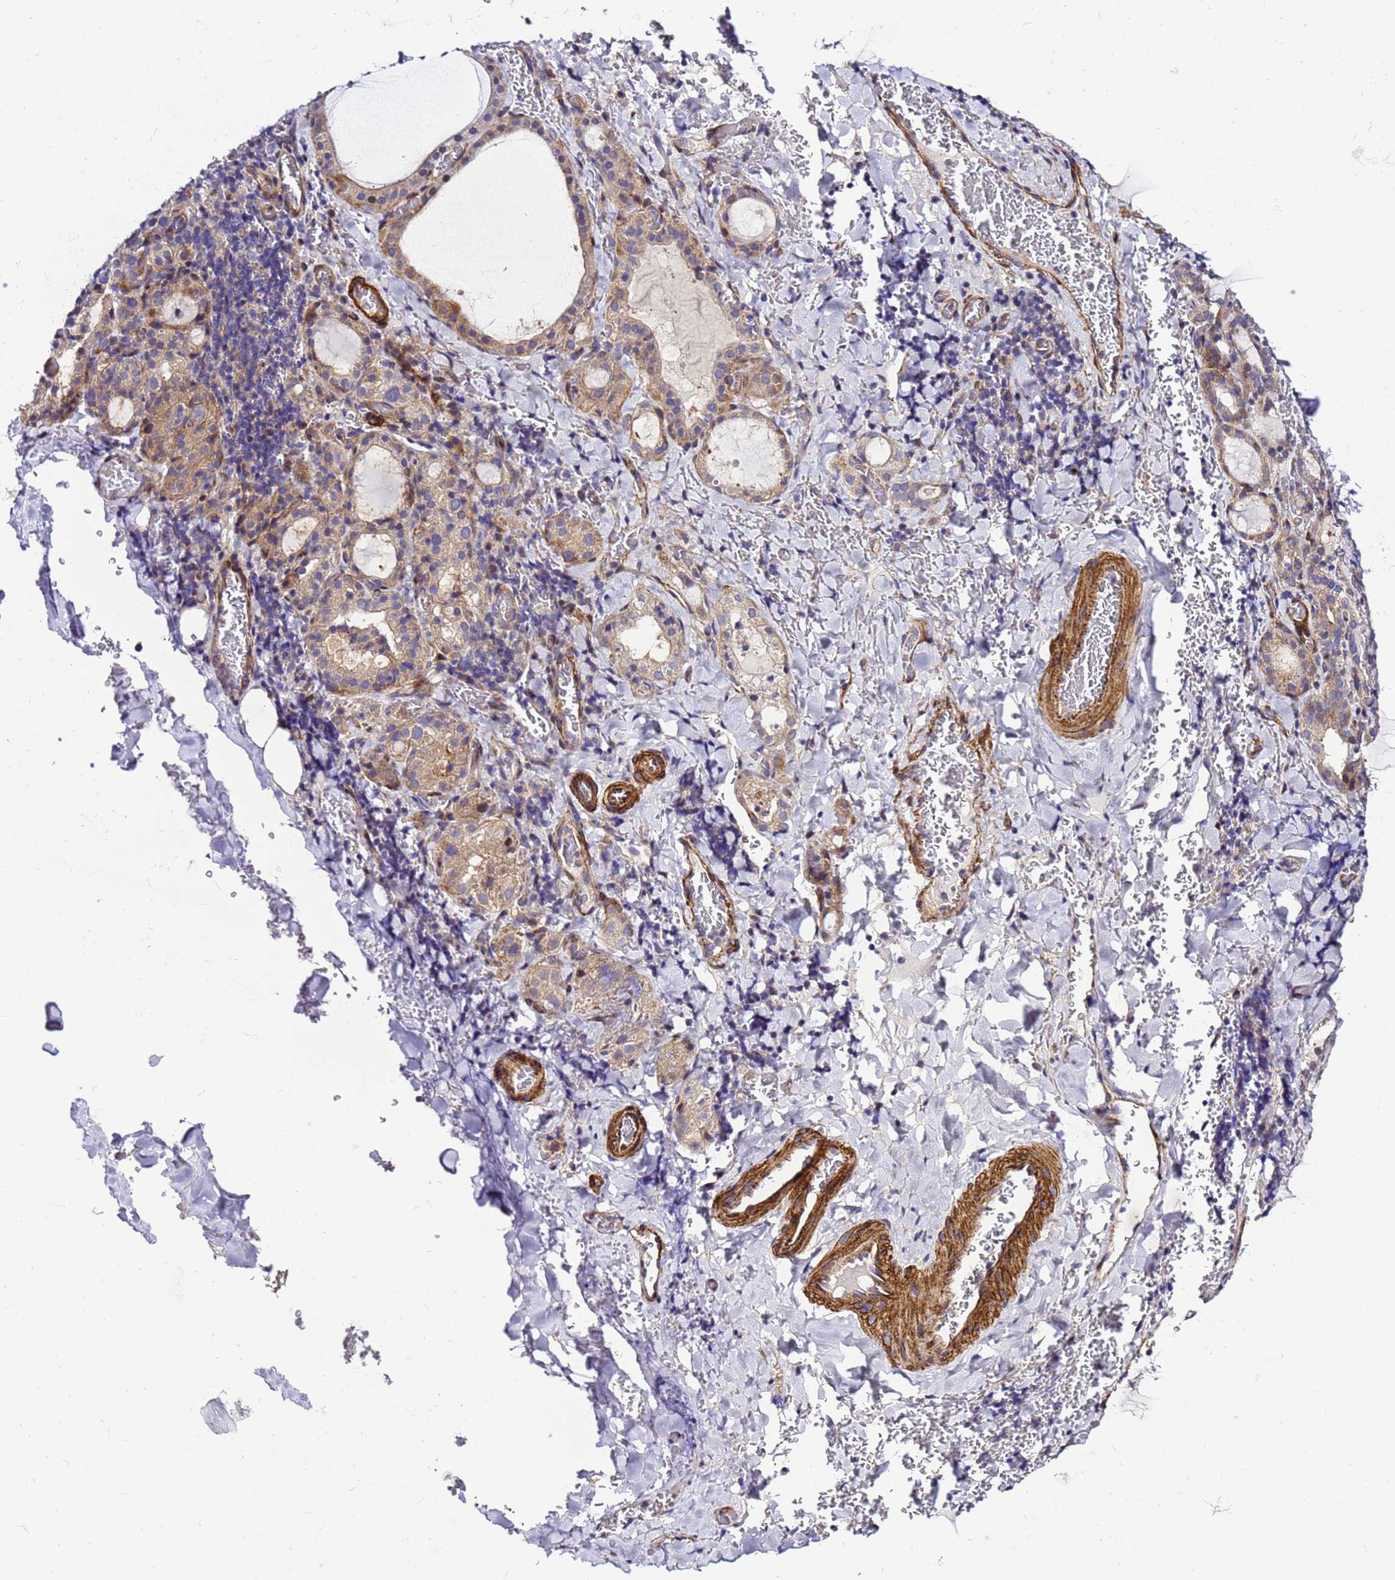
{"staining": {"intensity": "moderate", "quantity": ">75%", "location": "cytoplasmic/membranous"}, "tissue": "thyroid gland", "cell_type": "Glandular cells", "image_type": "normal", "snomed": [{"axis": "morphology", "description": "Normal tissue, NOS"}, {"axis": "topography", "description": "Thyroid gland"}], "caption": "Moderate cytoplasmic/membranous protein staining is identified in approximately >75% of glandular cells in thyroid gland. (IHC, brightfield microscopy, high magnification).", "gene": "ZNF417", "patient": {"sex": "female", "age": 39}}